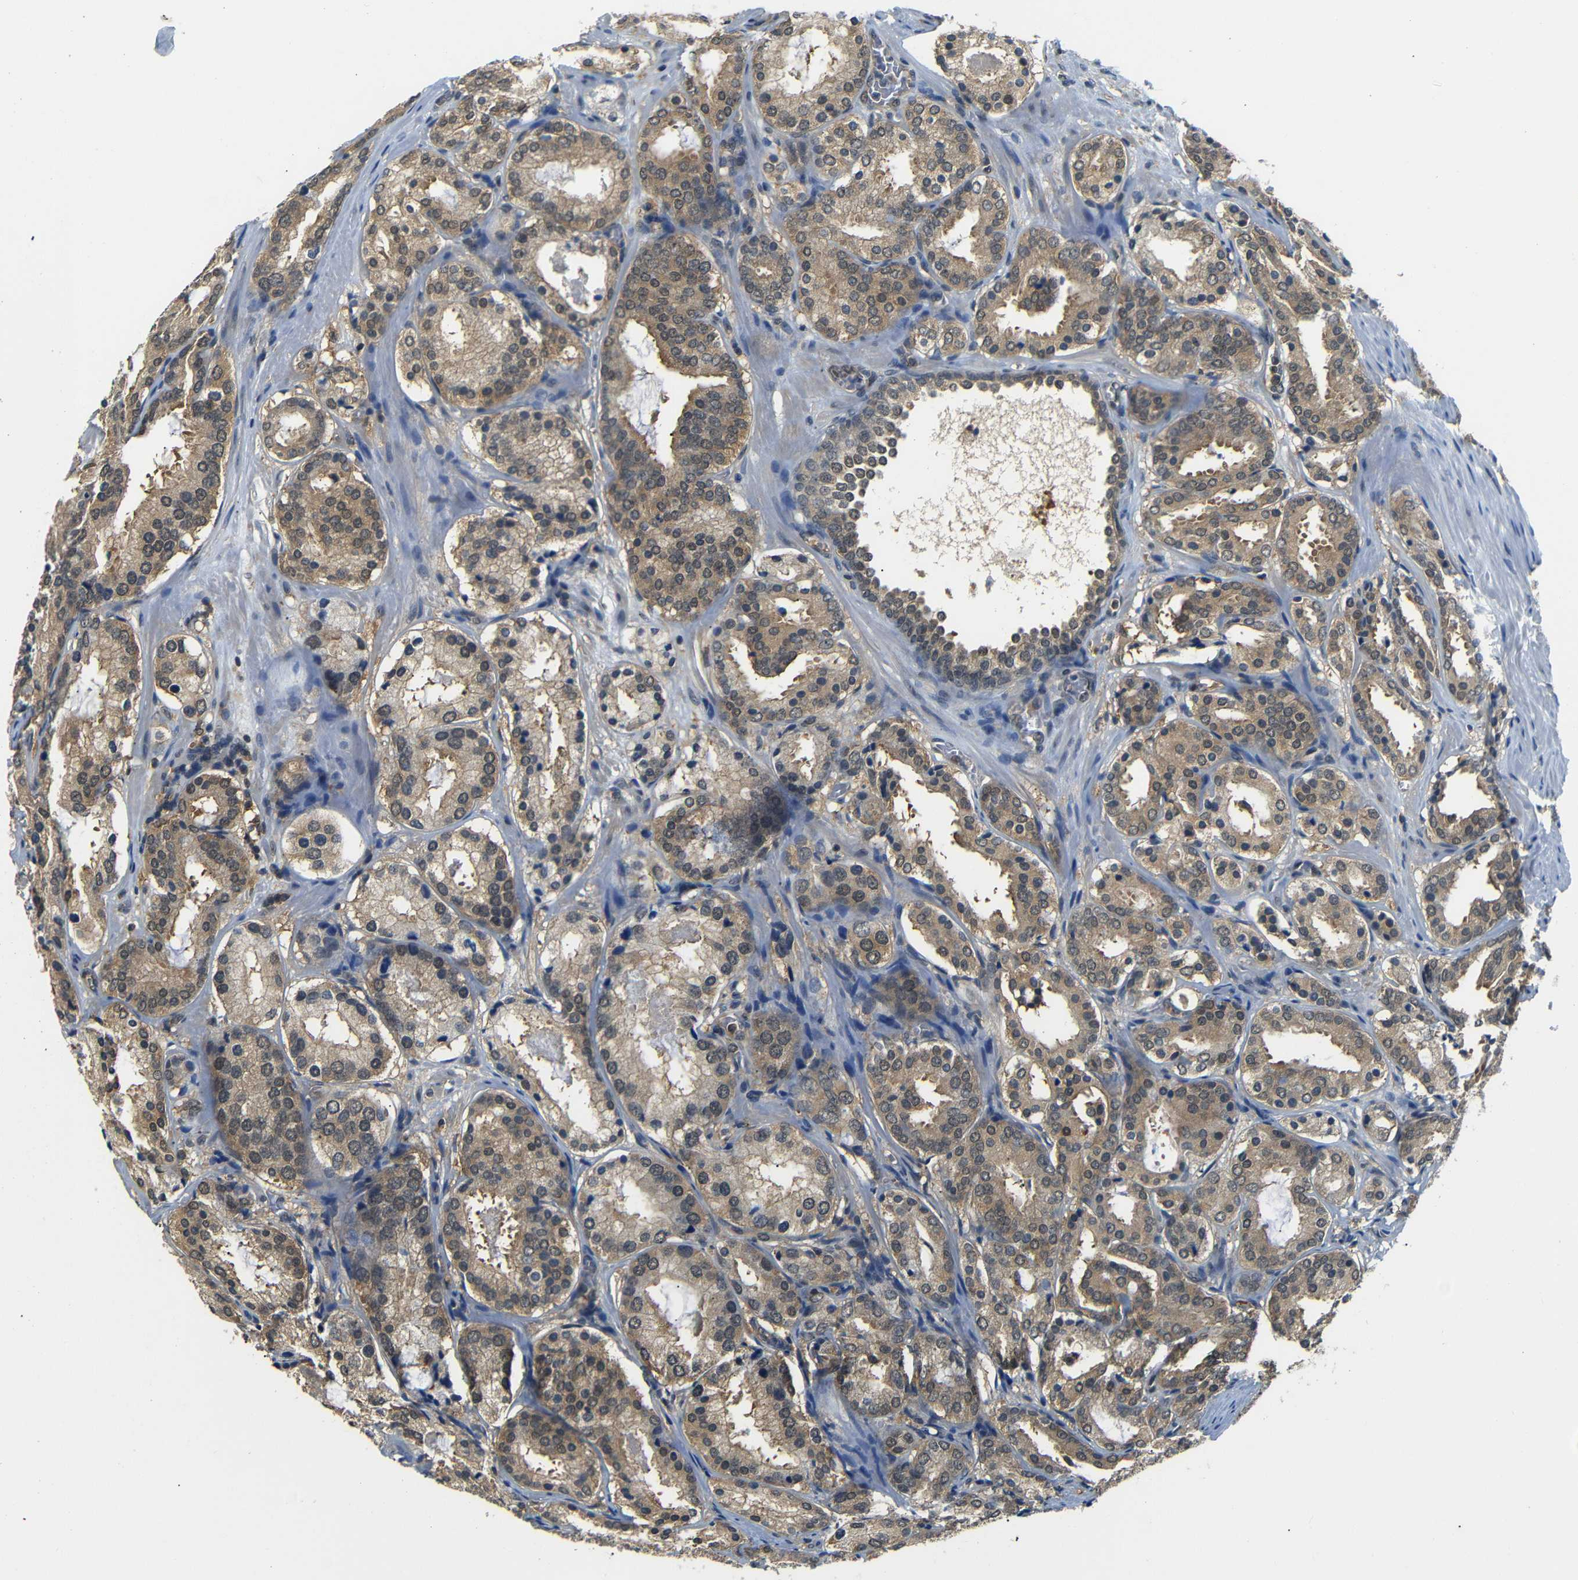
{"staining": {"intensity": "moderate", "quantity": ">75%", "location": "cytoplasmic/membranous"}, "tissue": "prostate cancer", "cell_type": "Tumor cells", "image_type": "cancer", "snomed": [{"axis": "morphology", "description": "Adenocarcinoma, Low grade"}, {"axis": "topography", "description": "Prostate"}], "caption": "A photomicrograph of low-grade adenocarcinoma (prostate) stained for a protein reveals moderate cytoplasmic/membranous brown staining in tumor cells.", "gene": "UBXN1", "patient": {"sex": "male", "age": 69}}